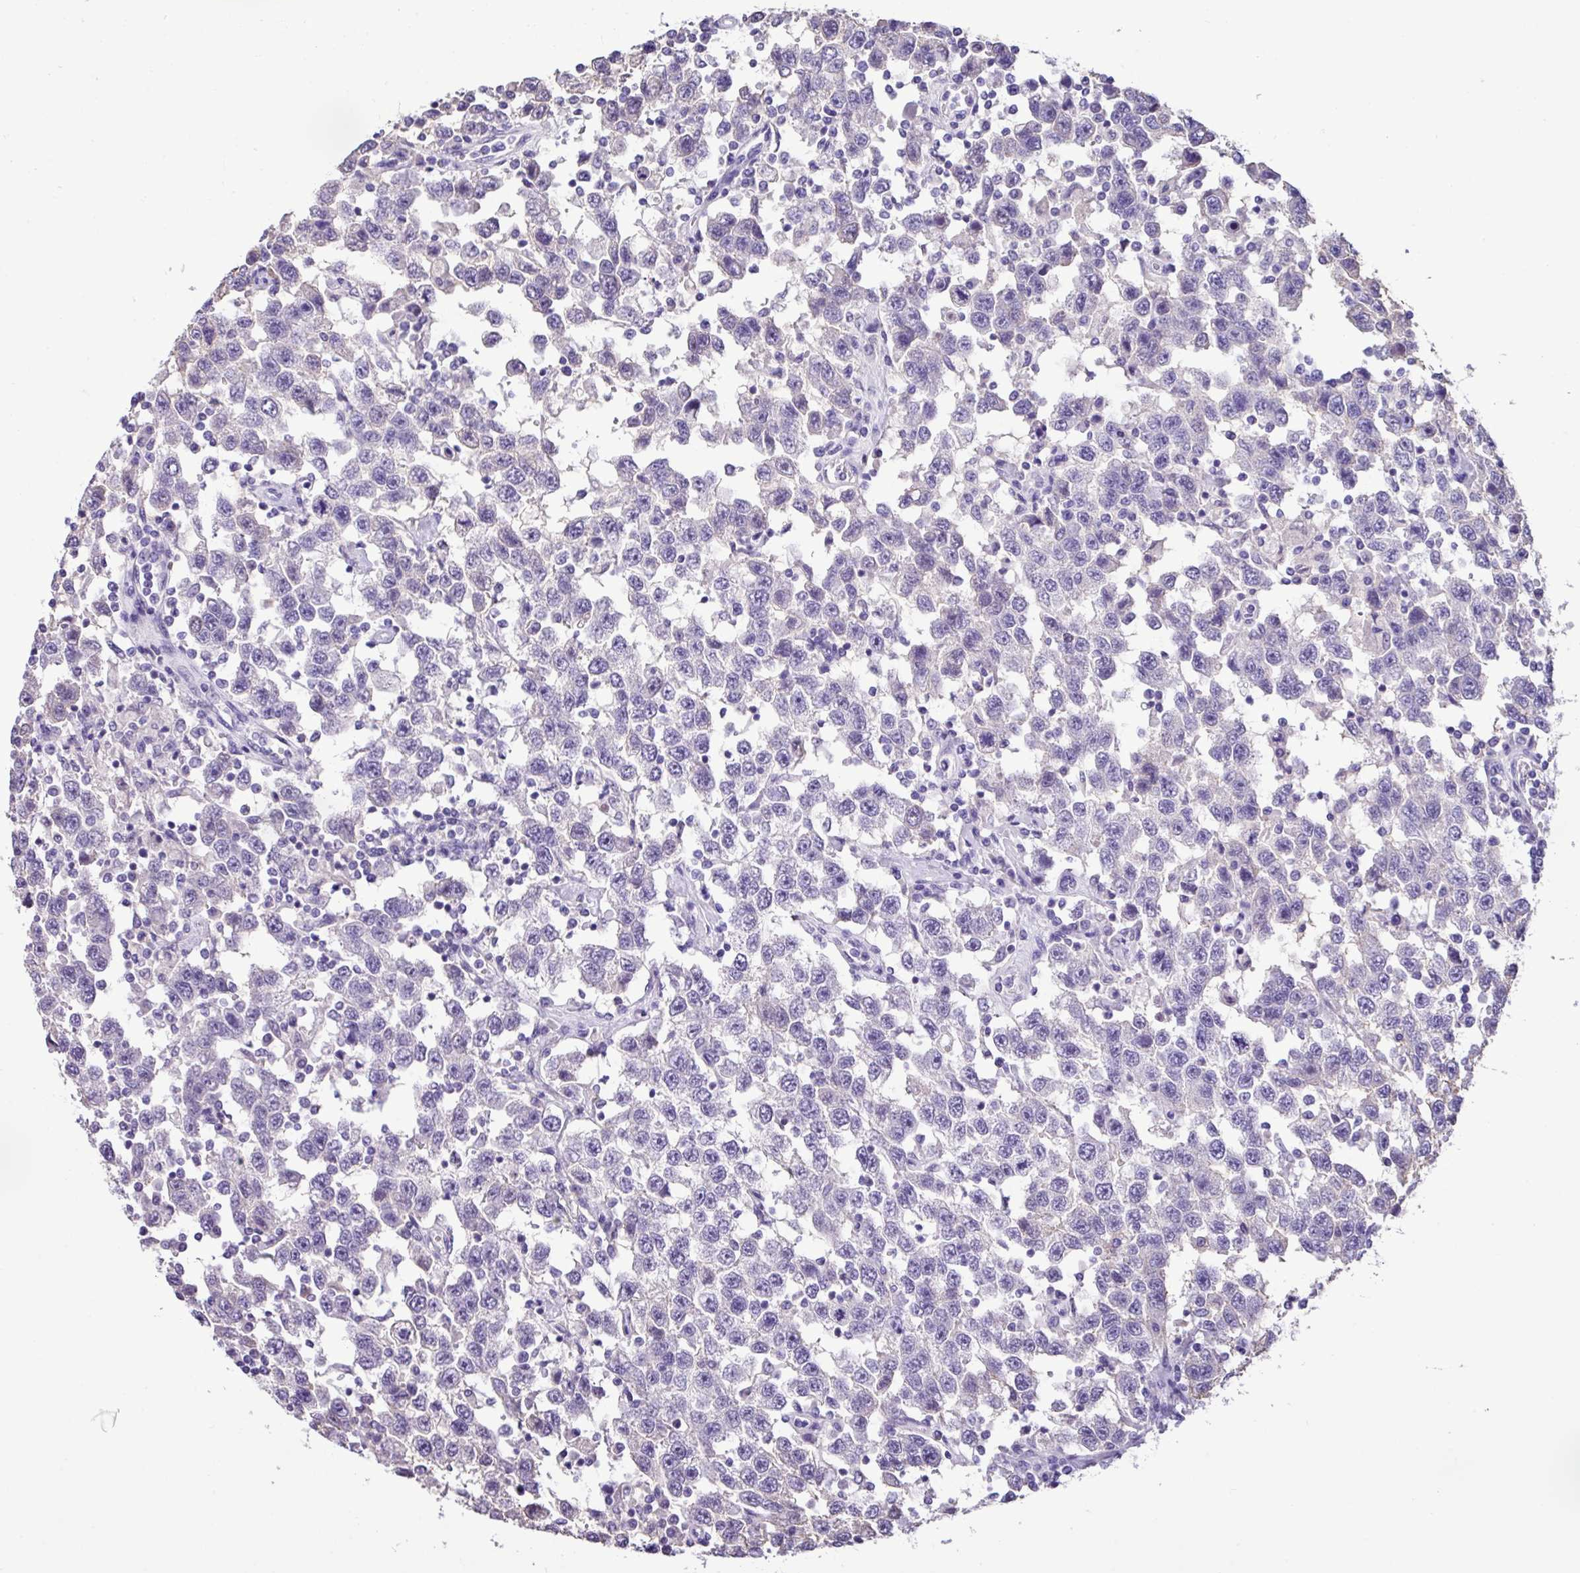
{"staining": {"intensity": "negative", "quantity": "none", "location": "none"}, "tissue": "stomach cancer", "cell_type": "Tumor cells", "image_type": "cancer", "snomed": [{"axis": "morphology", "description": "Adenocarcinoma, NOS"}, {"axis": "topography", "description": "Stomach"}], "caption": "Stomach adenocarcinoma was stained to show a protein in brown. There is no significant positivity in tumor cells. (Brightfield microscopy of DAB IHC at high magnification).", "gene": "EPCAM", "patient": {"sex": "male", "age": 59}}